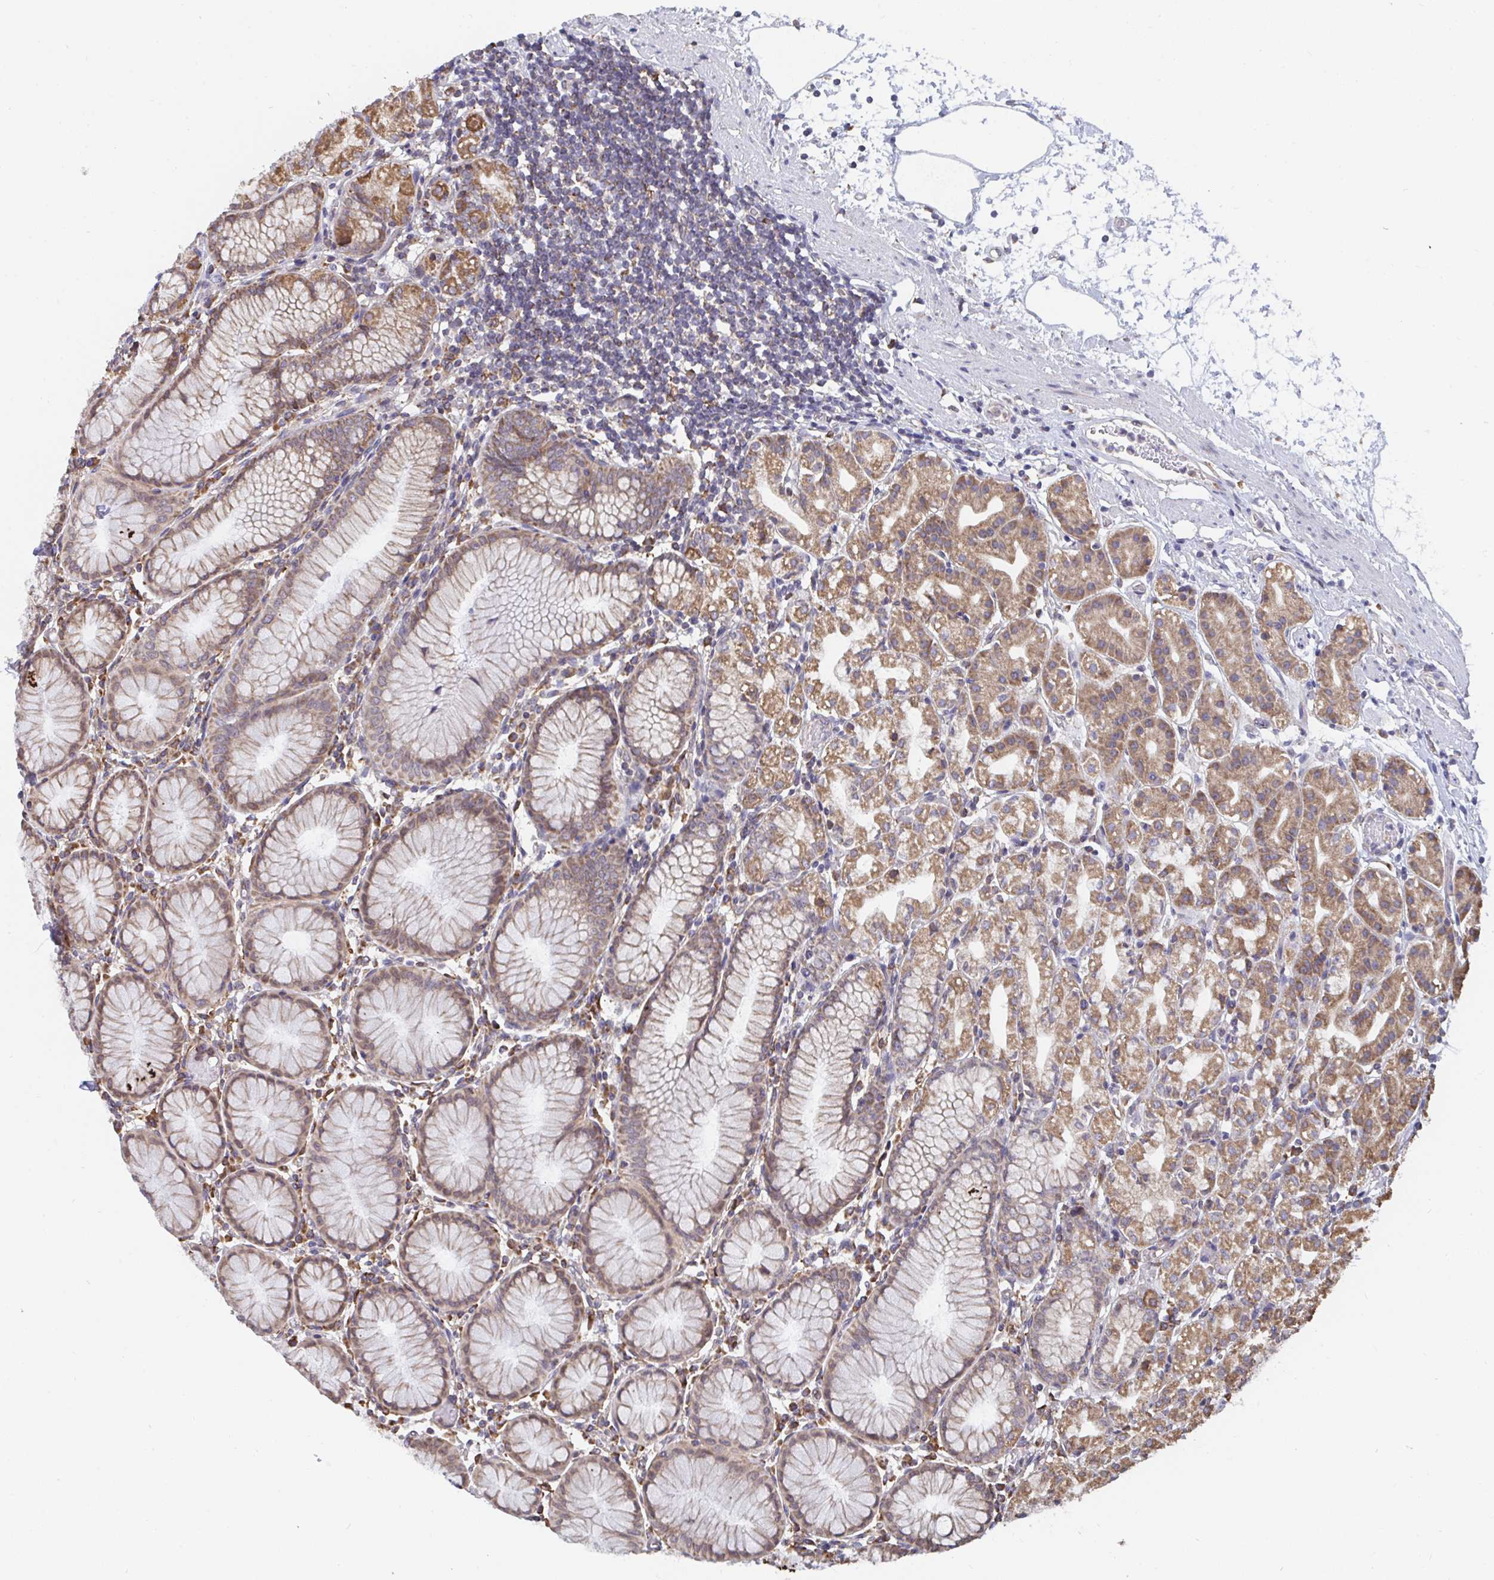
{"staining": {"intensity": "moderate", "quantity": ">75%", "location": "cytoplasmic/membranous"}, "tissue": "stomach", "cell_type": "Glandular cells", "image_type": "normal", "snomed": [{"axis": "morphology", "description": "Normal tissue, NOS"}, {"axis": "topography", "description": "Stomach"}], "caption": "Protein expression analysis of normal stomach demonstrates moderate cytoplasmic/membranous expression in approximately >75% of glandular cells. The protein is stained brown, and the nuclei are stained in blue (DAB (3,3'-diaminobenzidine) IHC with brightfield microscopy, high magnification).", "gene": "ELAVL1", "patient": {"sex": "female", "age": 57}}